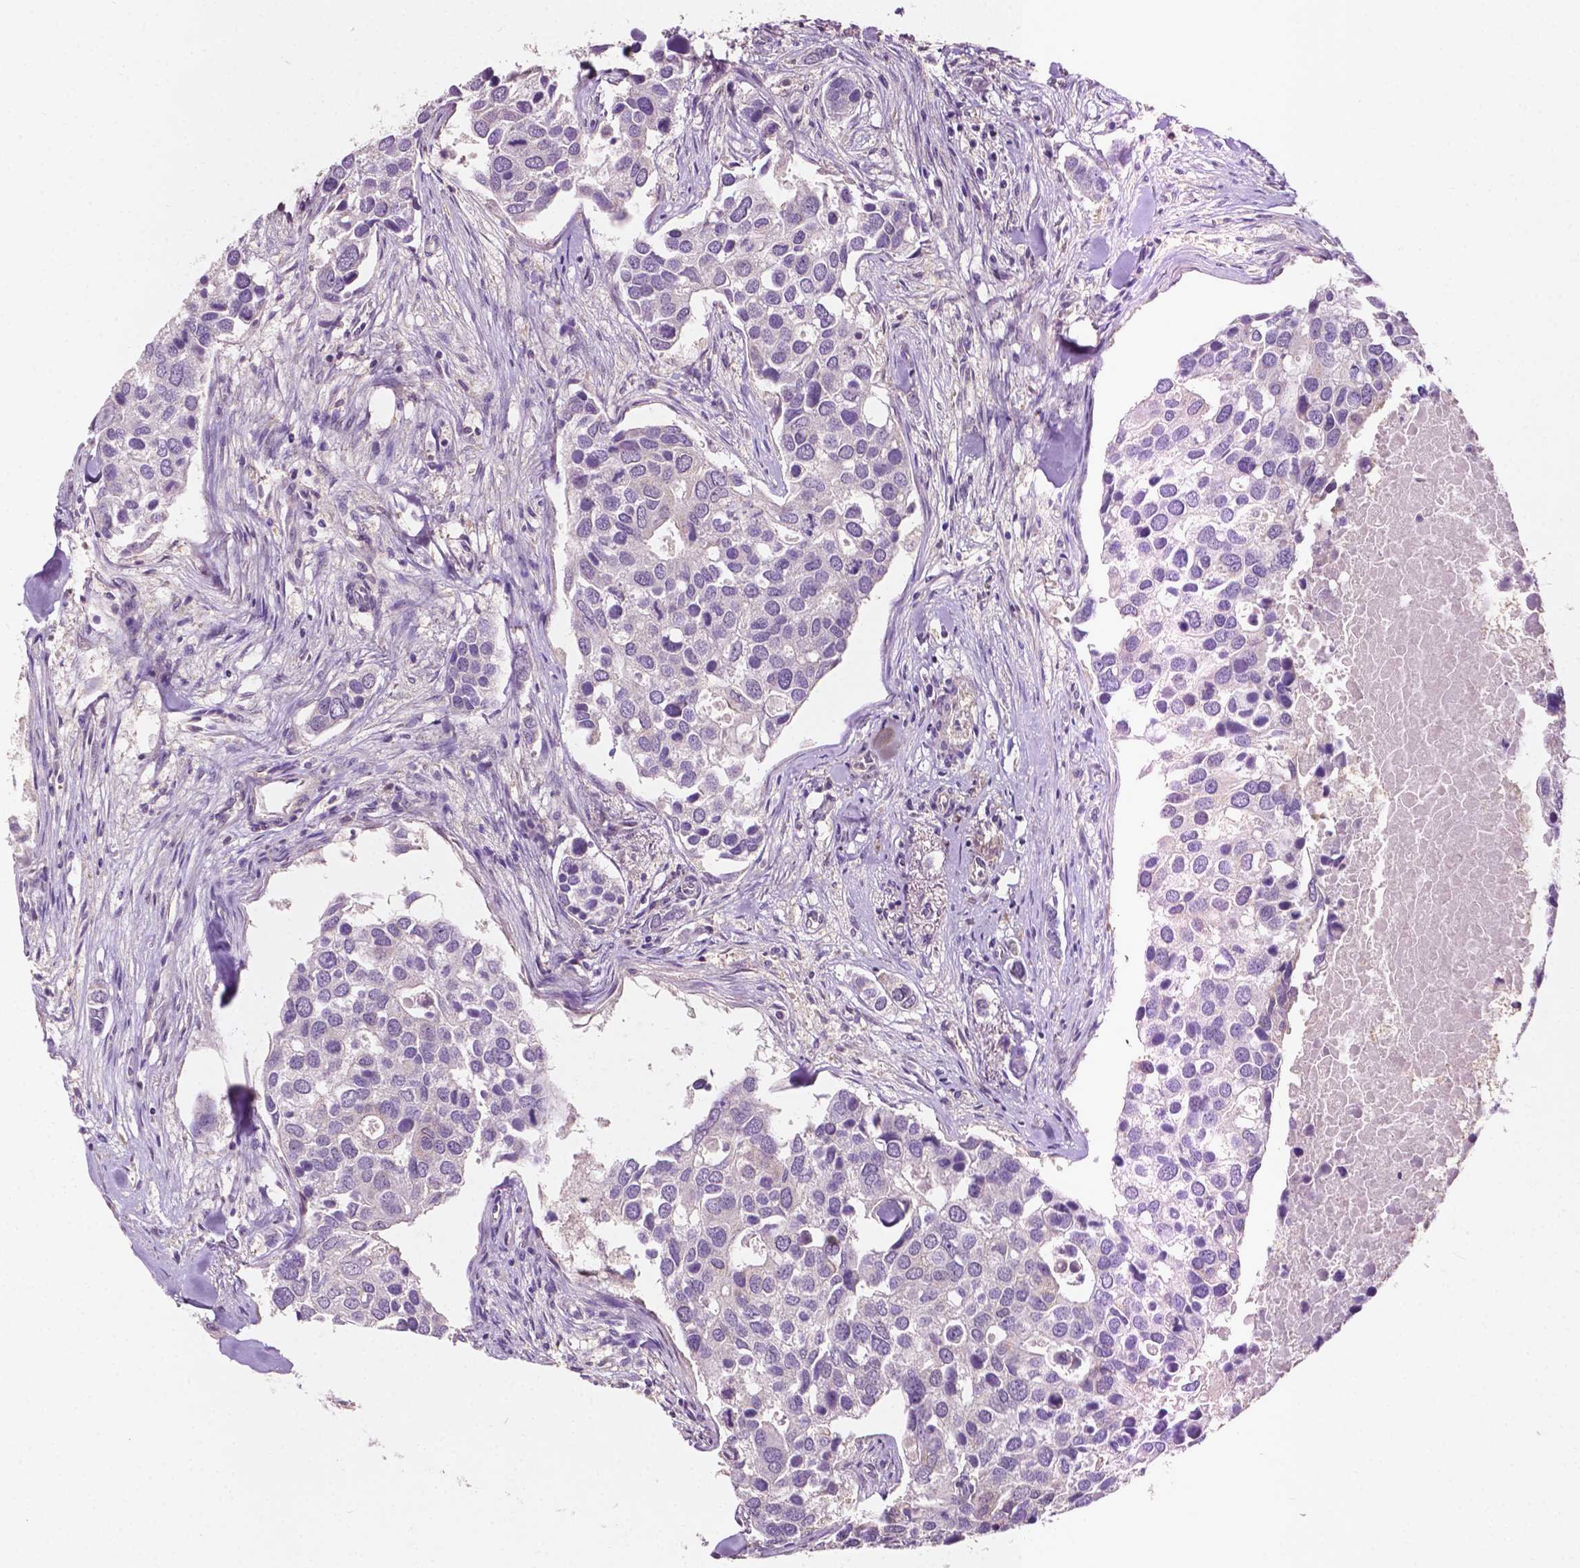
{"staining": {"intensity": "negative", "quantity": "none", "location": "none"}, "tissue": "breast cancer", "cell_type": "Tumor cells", "image_type": "cancer", "snomed": [{"axis": "morphology", "description": "Duct carcinoma"}, {"axis": "topography", "description": "Breast"}], "caption": "DAB (3,3'-diaminobenzidine) immunohistochemical staining of breast intraductal carcinoma shows no significant expression in tumor cells.", "gene": "EBAG9", "patient": {"sex": "female", "age": 83}}